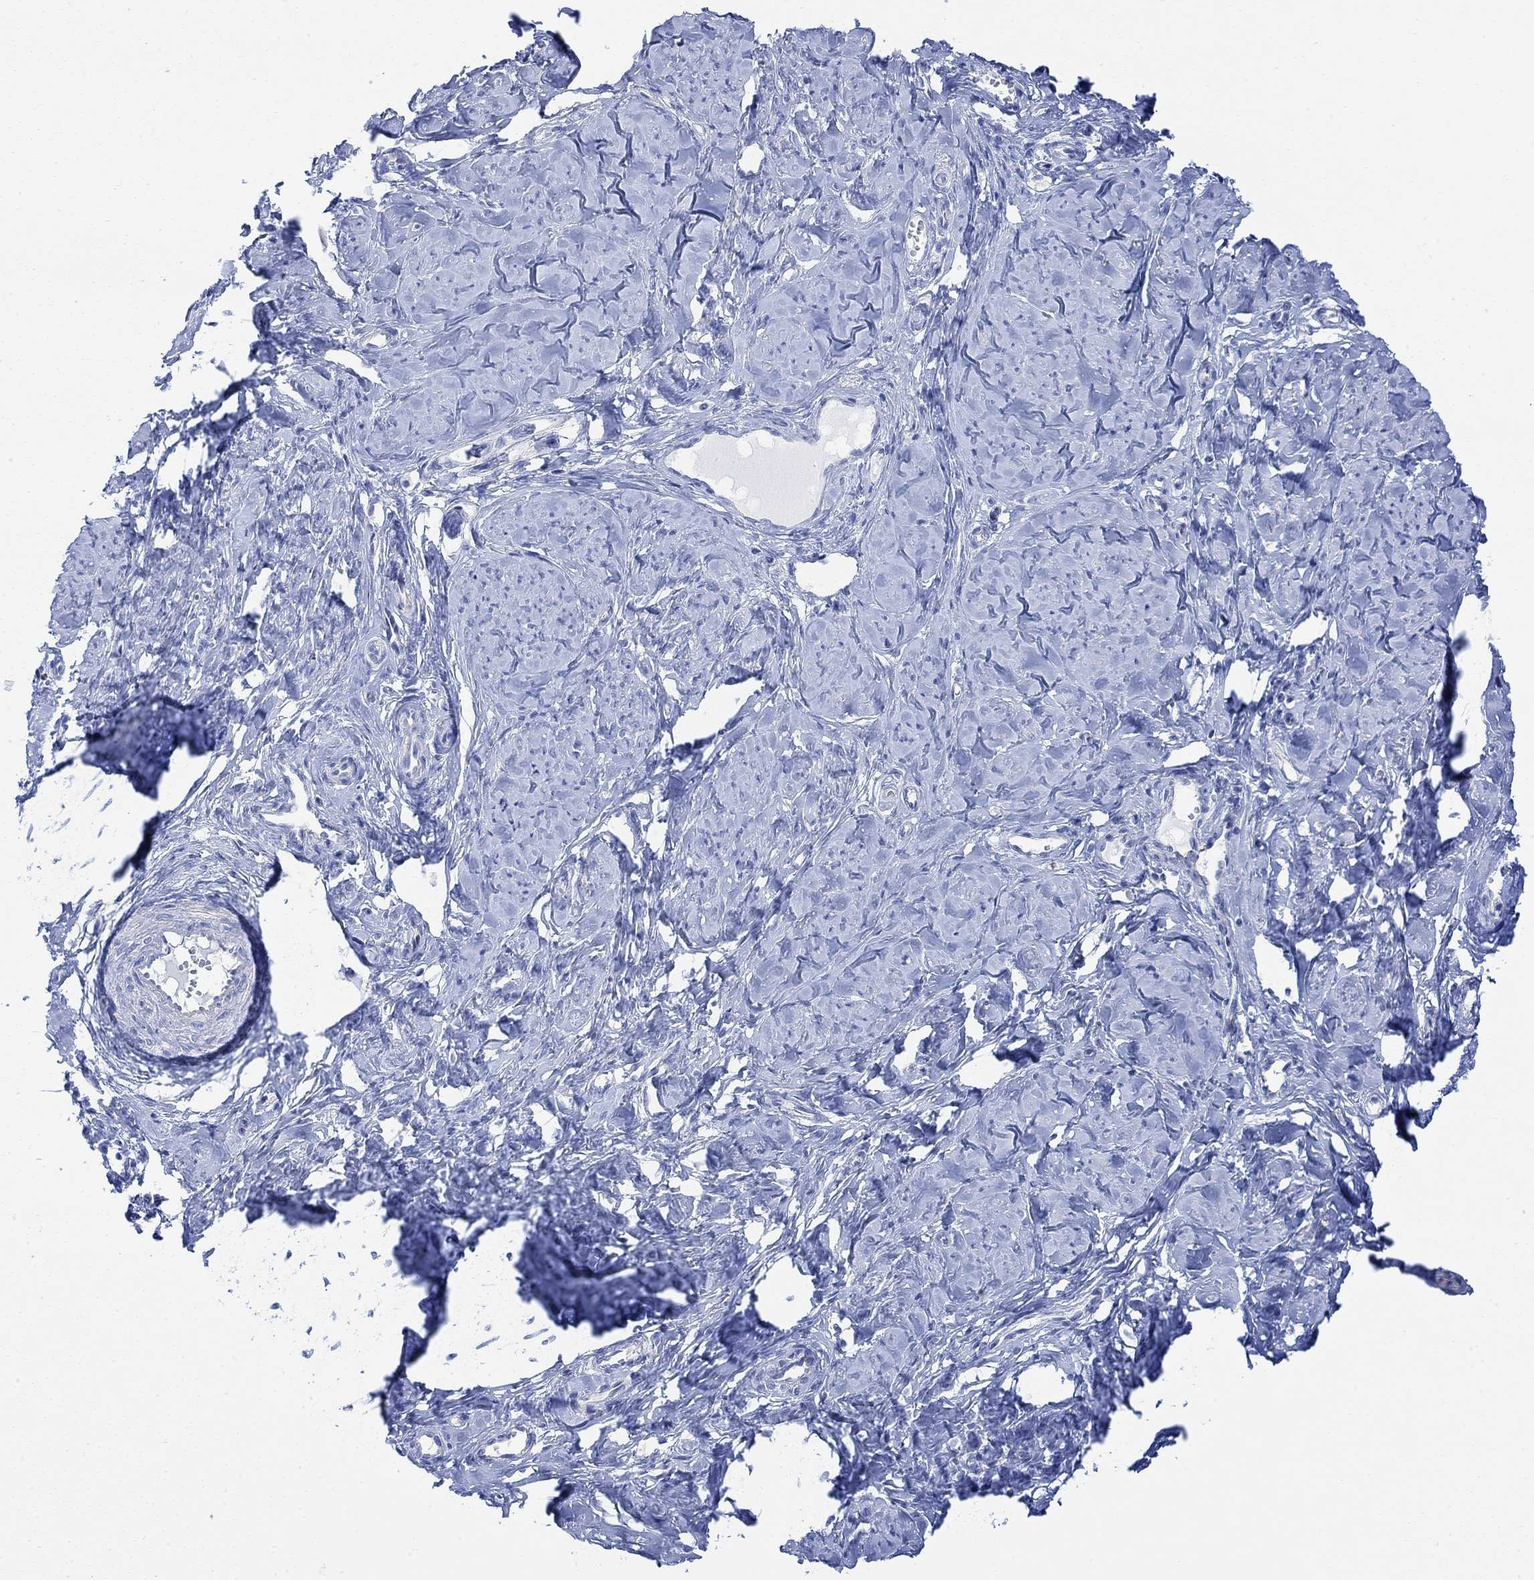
{"staining": {"intensity": "negative", "quantity": "none", "location": "none"}, "tissue": "smooth muscle", "cell_type": "Smooth muscle cells", "image_type": "normal", "snomed": [{"axis": "morphology", "description": "Normal tissue, NOS"}, {"axis": "topography", "description": "Smooth muscle"}], "caption": "An IHC micrograph of unremarkable smooth muscle is shown. There is no staining in smooth muscle cells of smooth muscle.", "gene": "TLDC2", "patient": {"sex": "female", "age": 48}}